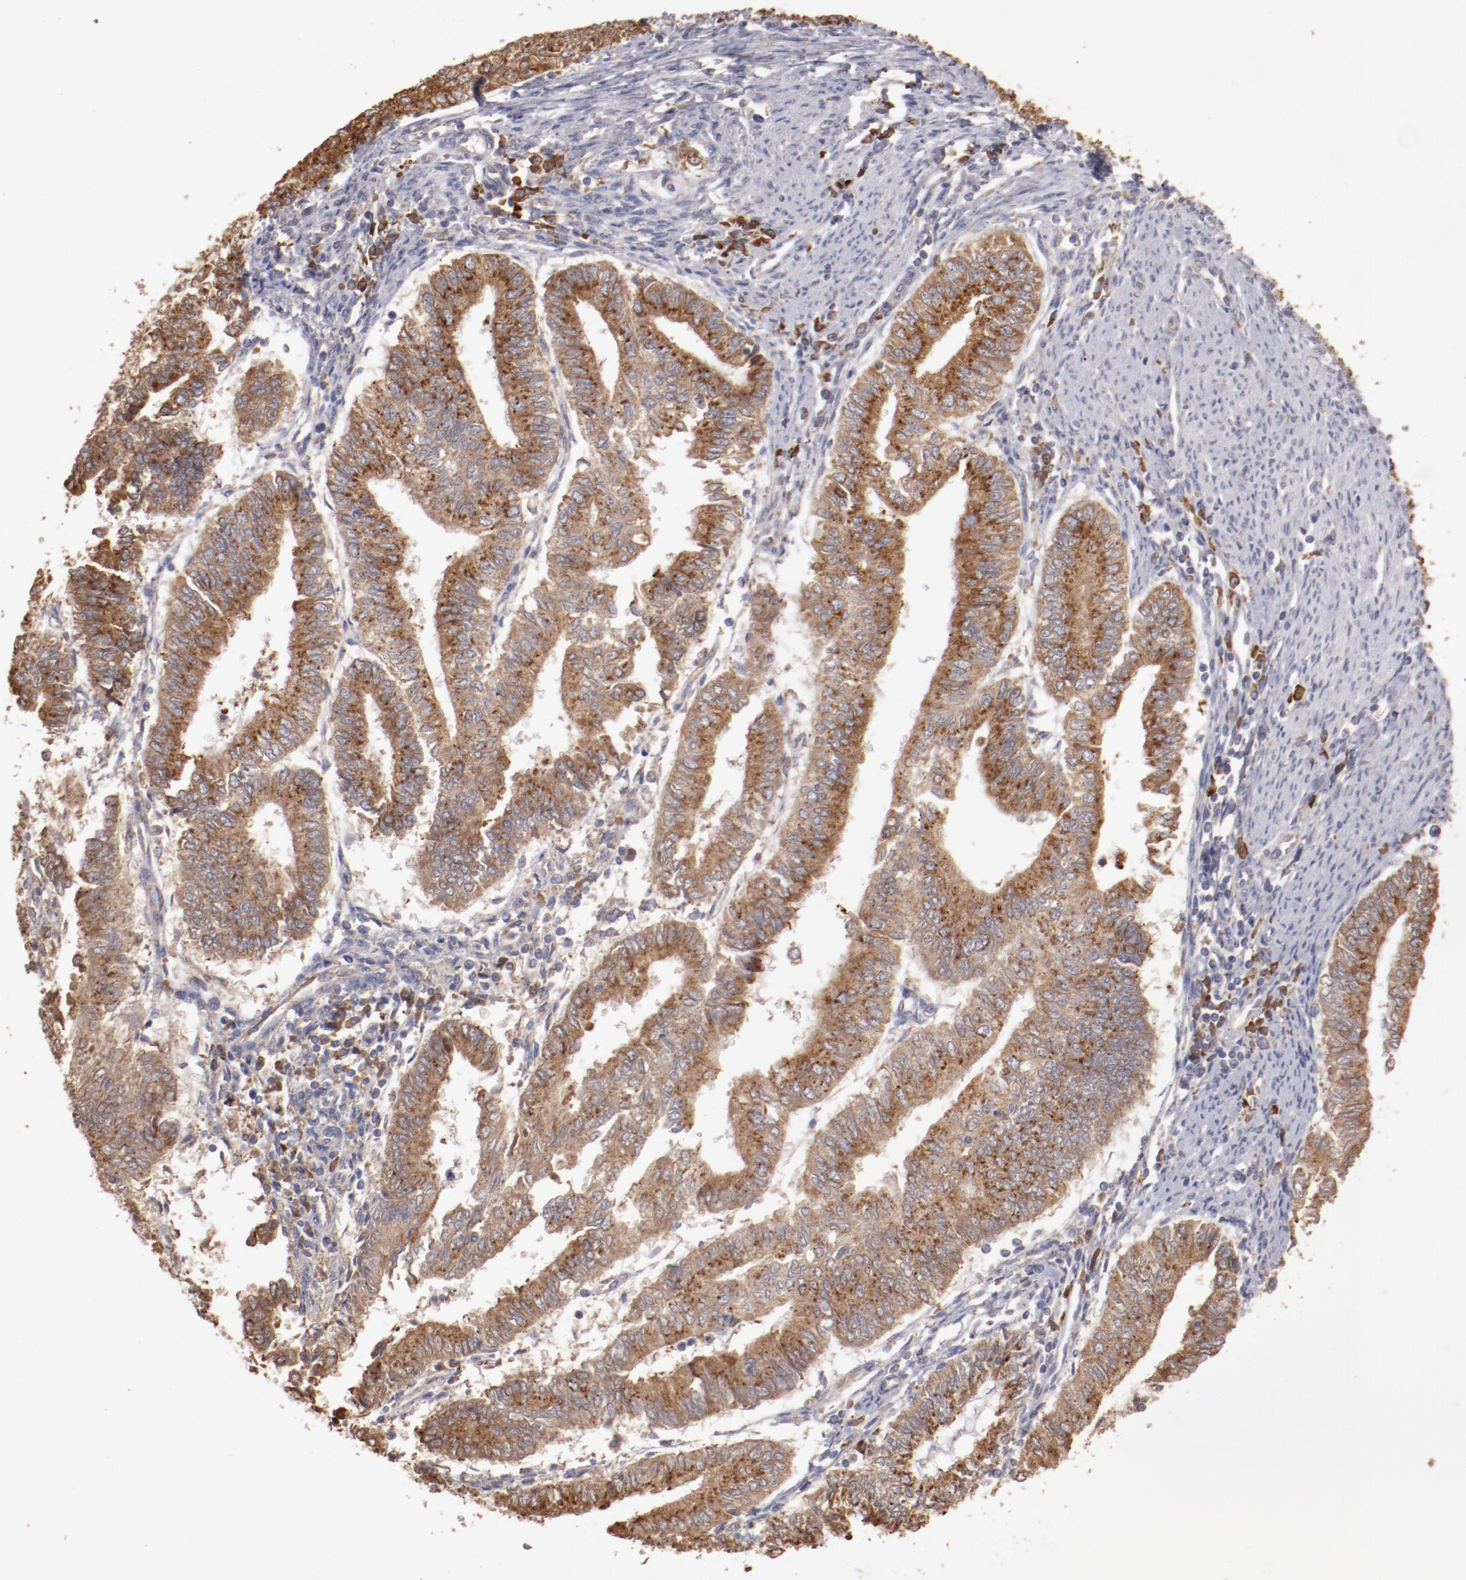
{"staining": {"intensity": "moderate", "quantity": ">75%", "location": "cytoplasmic/membranous"}, "tissue": "endometrial cancer", "cell_type": "Tumor cells", "image_type": "cancer", "snomed": [{"axis": "morphology", "description": "Adenocarcinoma, NOS"}, {"axis": "topography", "description": "Endometrium"}], "caption": "Tumor cells display medium levels of moderate cytoplasmic/membranous staining in about >75% of cells in endometrial adenocarcinoma. The protein of interest is stained brown, and the nuclei are stained in blue (DAB (3,3'-diaminobenzidine) IHC with brightfield microscopy, high magnification).", "gene": "NFKBIE", "patient": {"sex": "female", "age": 66}}